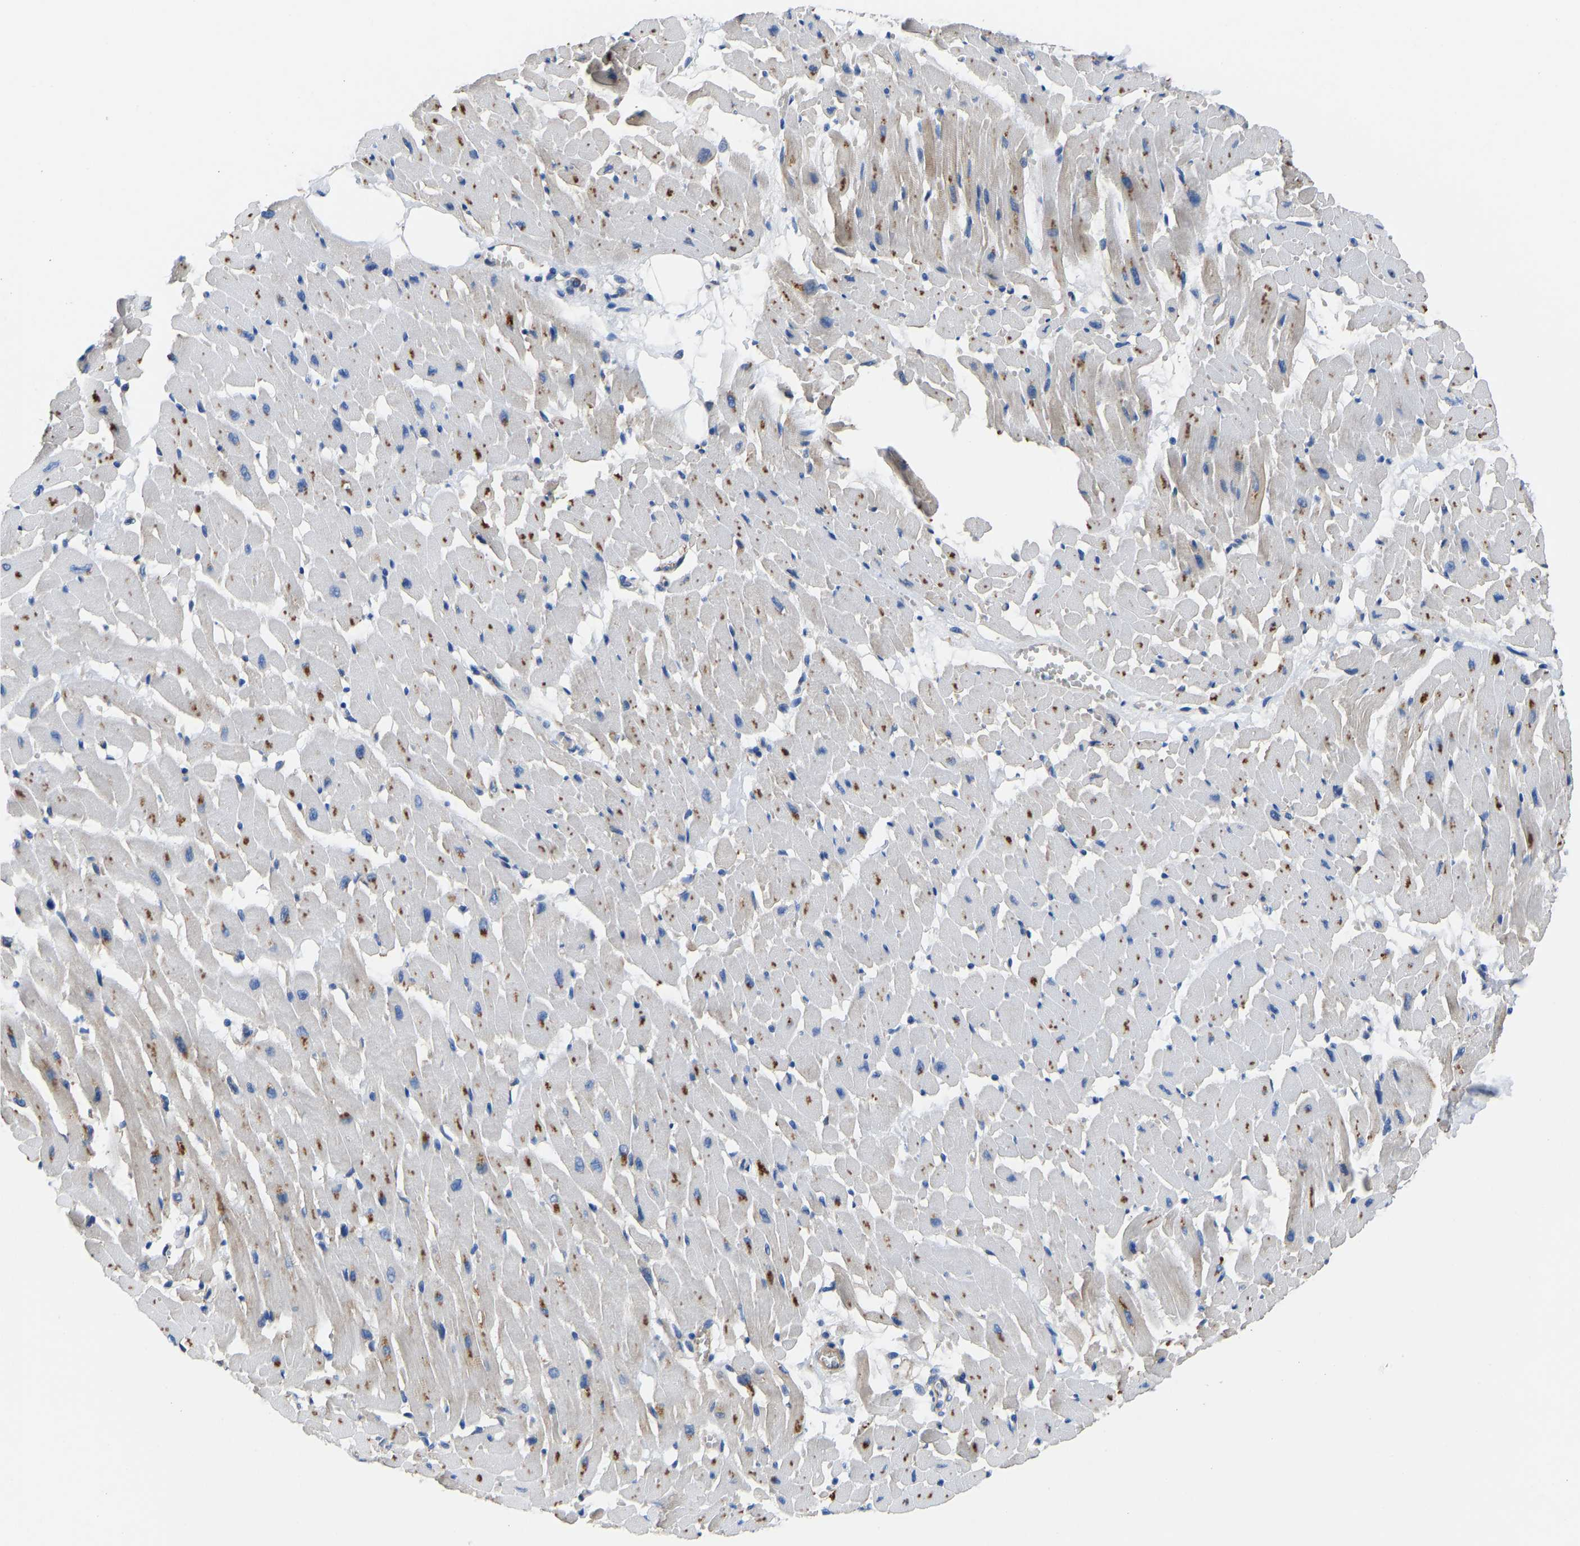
{"staining": {"intensity": "negative", "quantity": "none", "location": "none"}, "tissue": "heart muscle", "cell_type": "Cardiomyocytes", "image_type": "normal", "snomed": [{"axis": "morphology", "description": "Normal tissue, NOS"}, {"axis": "topography", "description": "Heart"}], "caption": "Cardiomyocytes show no significant staining in benign heart muscle. Brightfield microscopy of immunohistochemistry stained with DAB (3,3'-diaminobenzidine) (brown) and hematoxylin (blue), captured at high magnification.", "gene": "HSPG2", "patient": {"sex": "female", "age": 19}}